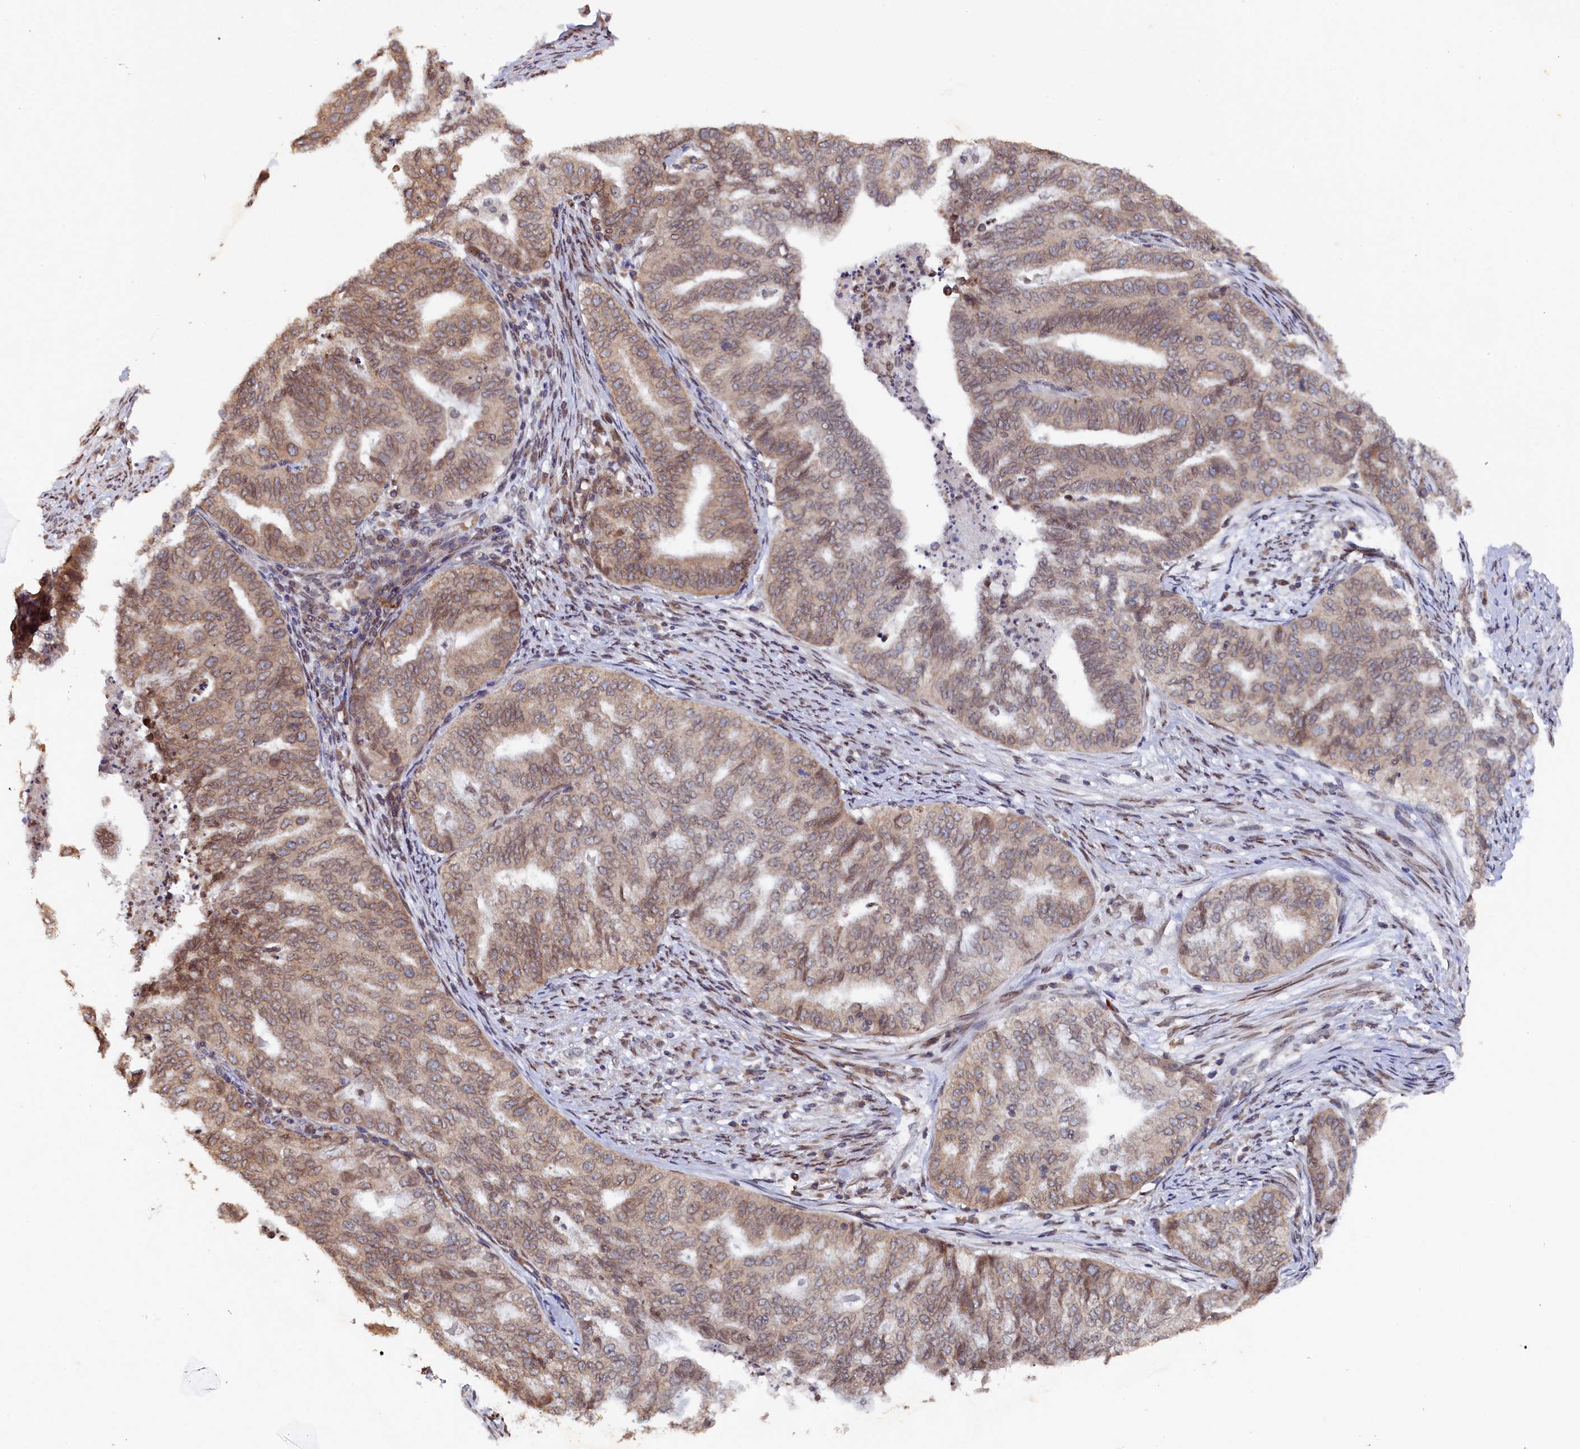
{"staining": {"intensity": "moderate", "quantity": "25%-75%", "location": "cytoplasmic/membranous"}, "tissue": "endometrial cancer", "cell_type": "Tumor cells", "image_type": "cancer", "snomed": [{"axis": "morphology", "description": "Adenocarcinoma, NOS"}, {"axis": "topography", "description": "Endometrium"}], "caption": "A medium amount of moderate cytoplasmic/membranous staining is identified in approximately 25%-75% of tumor cells in endometrial adenocarcinoma tissue.", "gene": "ANKEF1", "patient": {"sex": "female", "age": 79}}